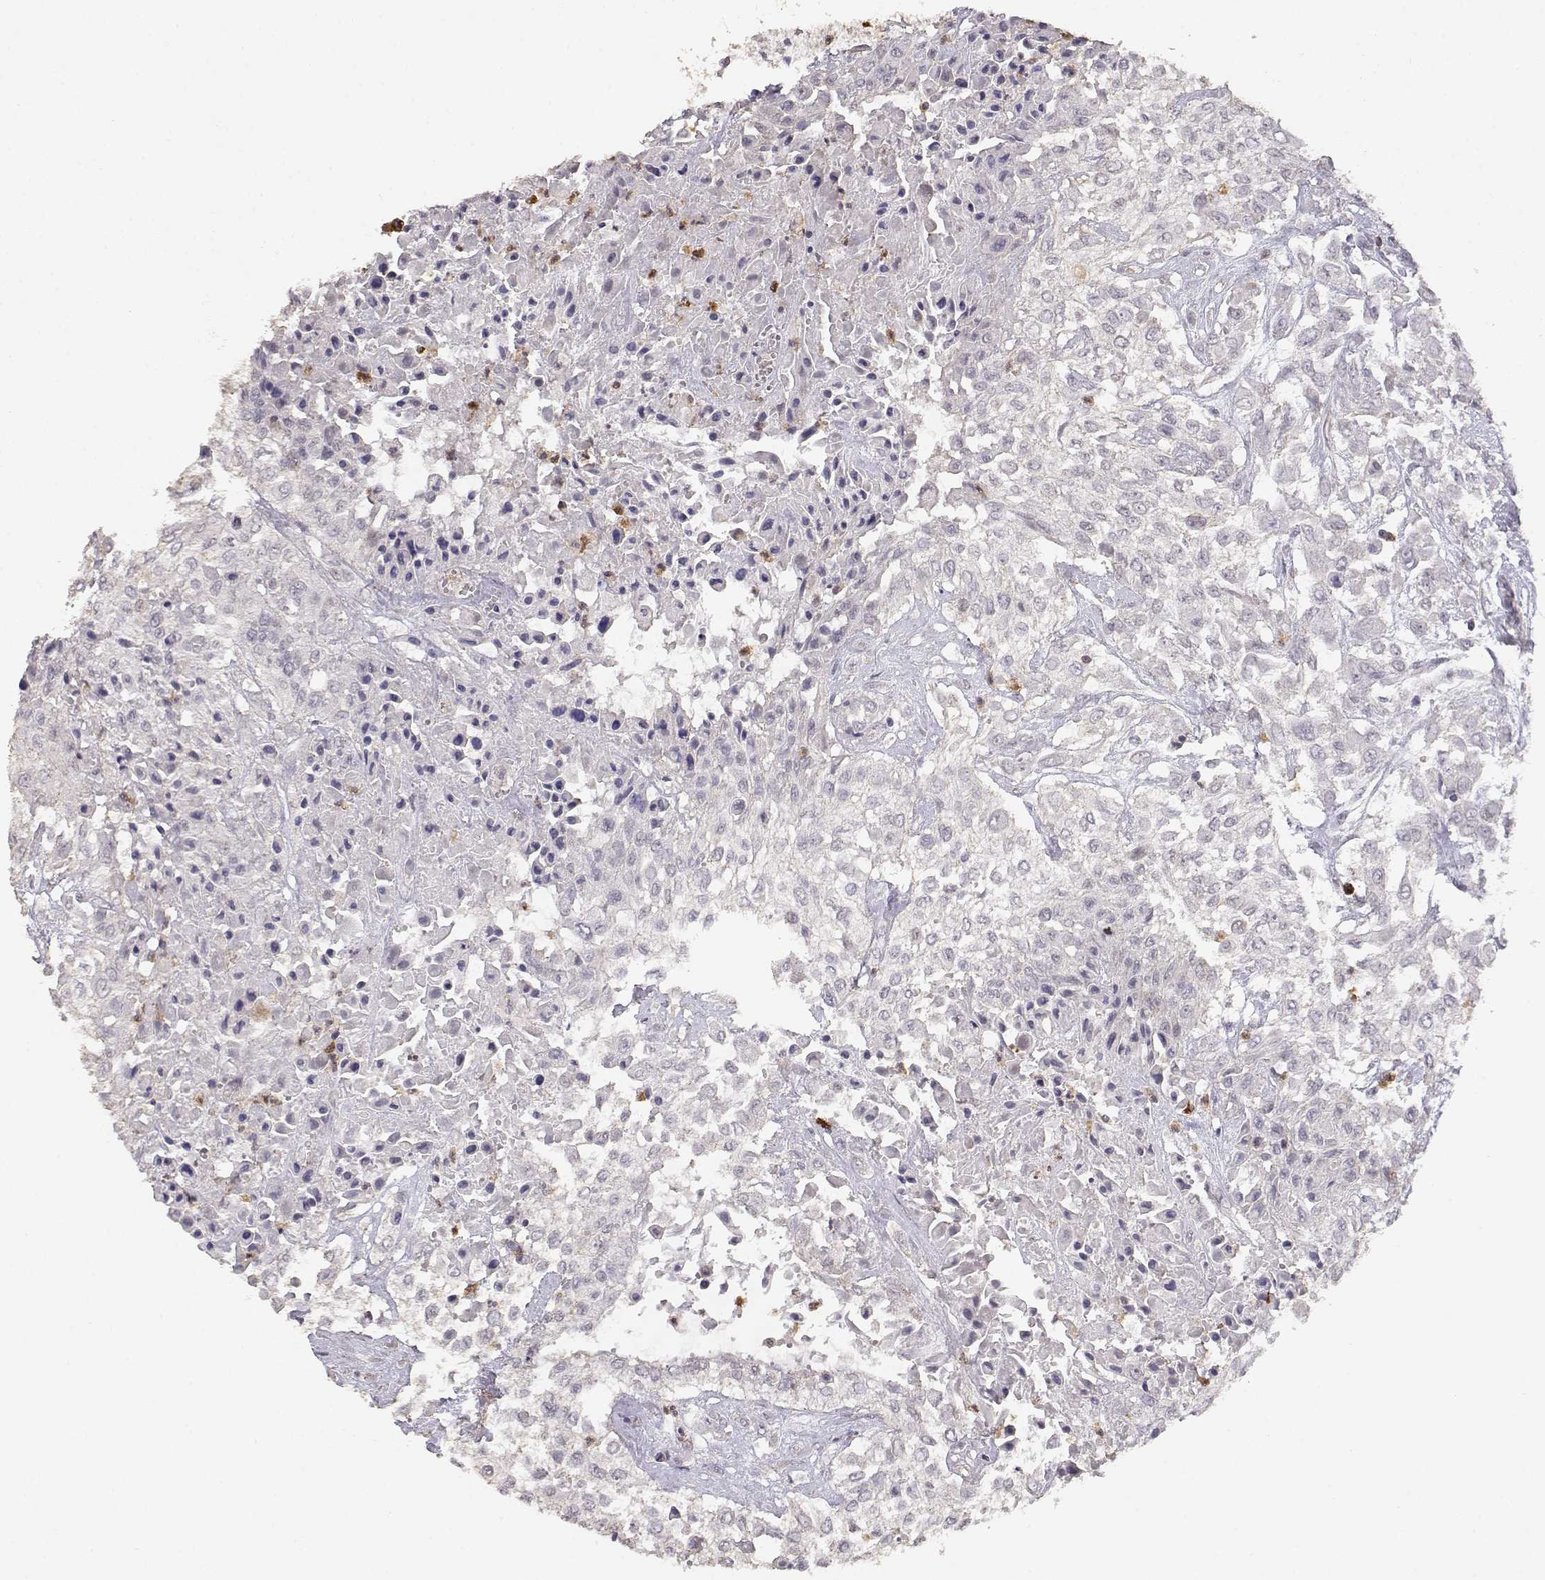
{"staining": {"intensity": "negative", "quantity": "none", "location": "none"}, "tissue": "urothelial cancer", "cell_type": "Tumor cells", "image_type": "cancer", "snomed": [{"axis": "morphology", "description": "Urothelial carcinoma, High grade"}, {"axis": "topography", "description": "Urinary bladder"}], "caption": "Tumor cells show no significant expression in urothelial cancer.", "gene": "TNFRSF10C", "patient": {"sex": "male", "age": 57}}